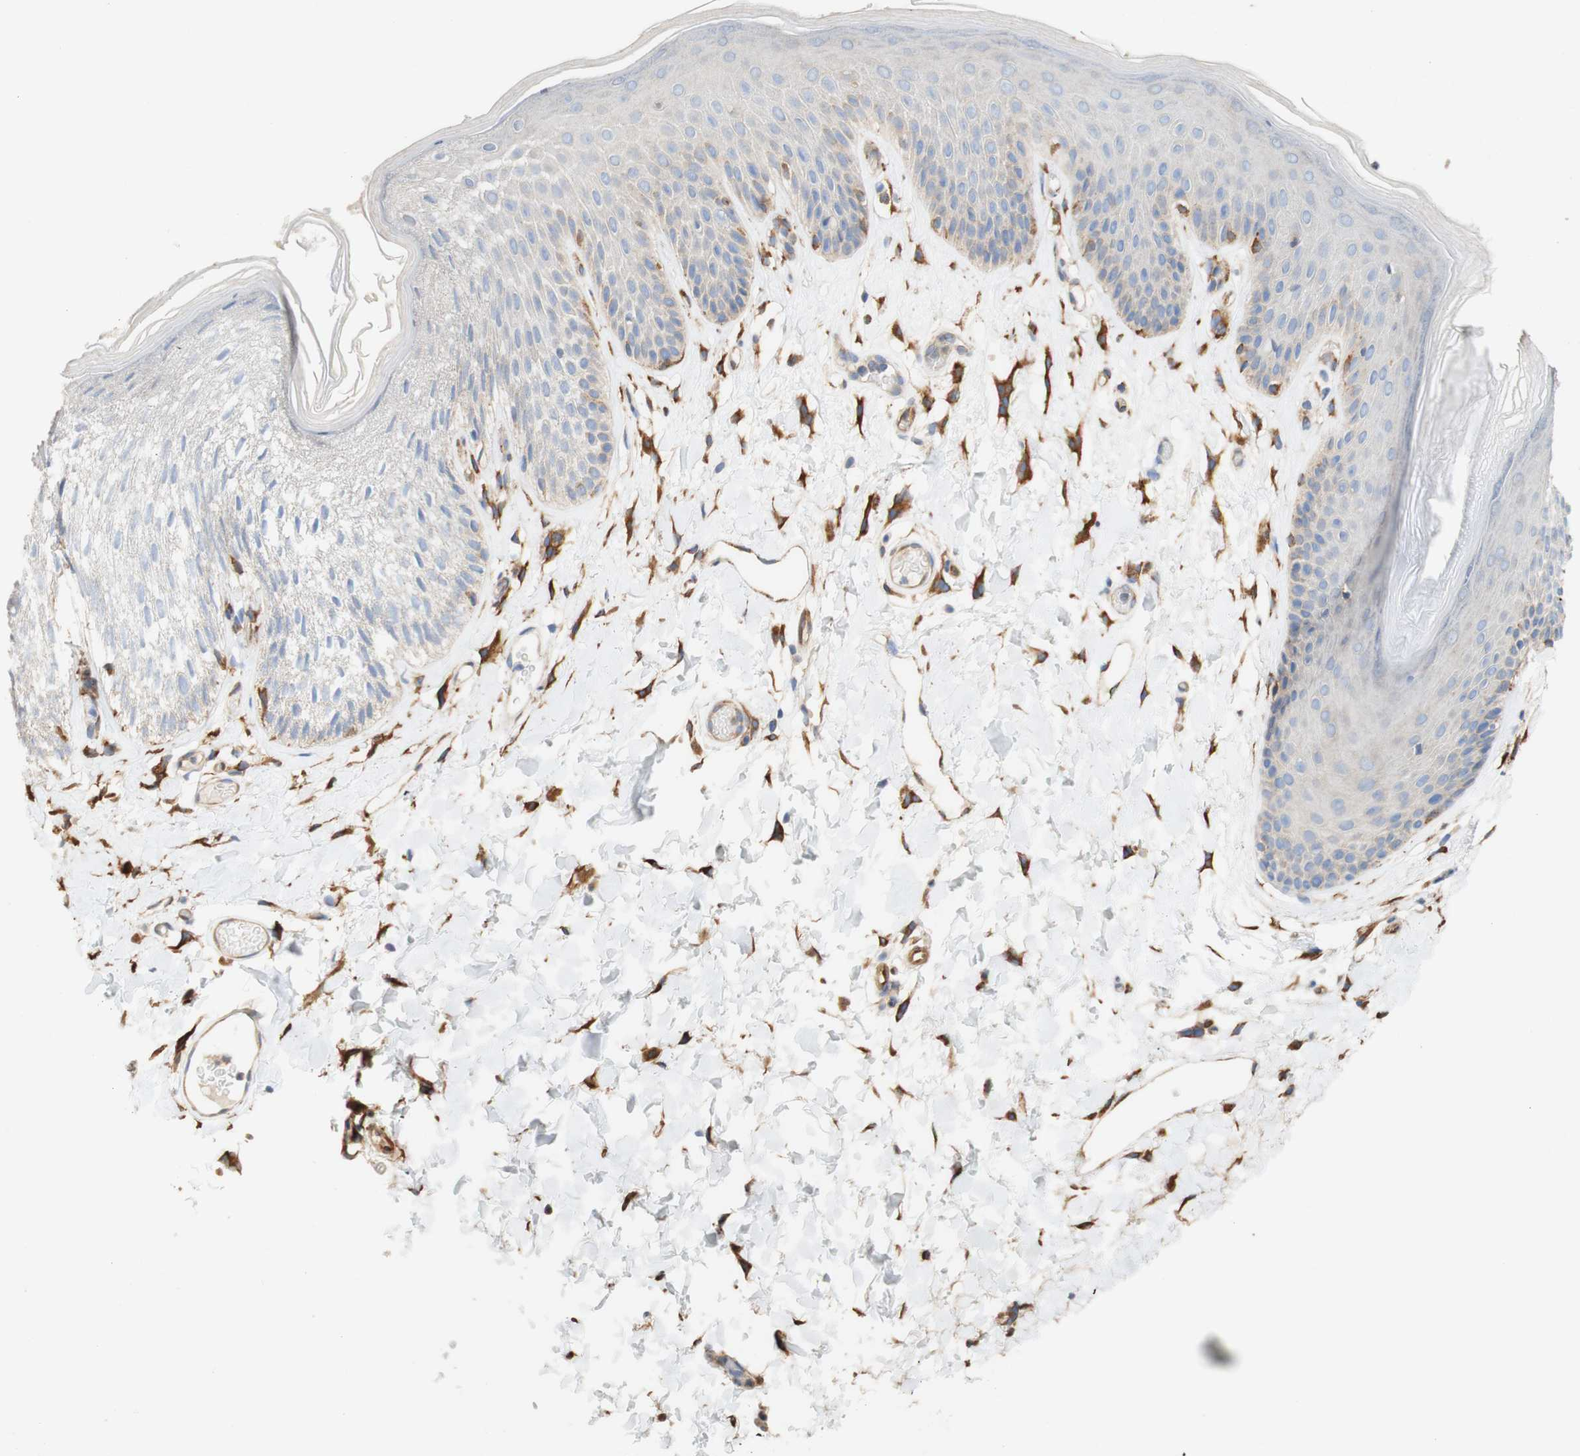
{"staining": {"intensity": "moderate", "quantity": "<25%", "location": "cytoplasmic/membranous"}, "tissue": "skin", "cell_type": "Epidermal cells", "image_type": "normal", "snomed": [{"axis": "morphology", "description": "Normal tissue, NOS"}, {"axis": "topography", "description": "Vulva"}], "caption": "Immunohistochemical staining of unremarkable skin demonstrates moderate cytoplasmic/membranous protein expression in approximately <25% of epidermal cells.", "gene": "EIF2AK4", "patient": {"sex": "female", "age": 73}}